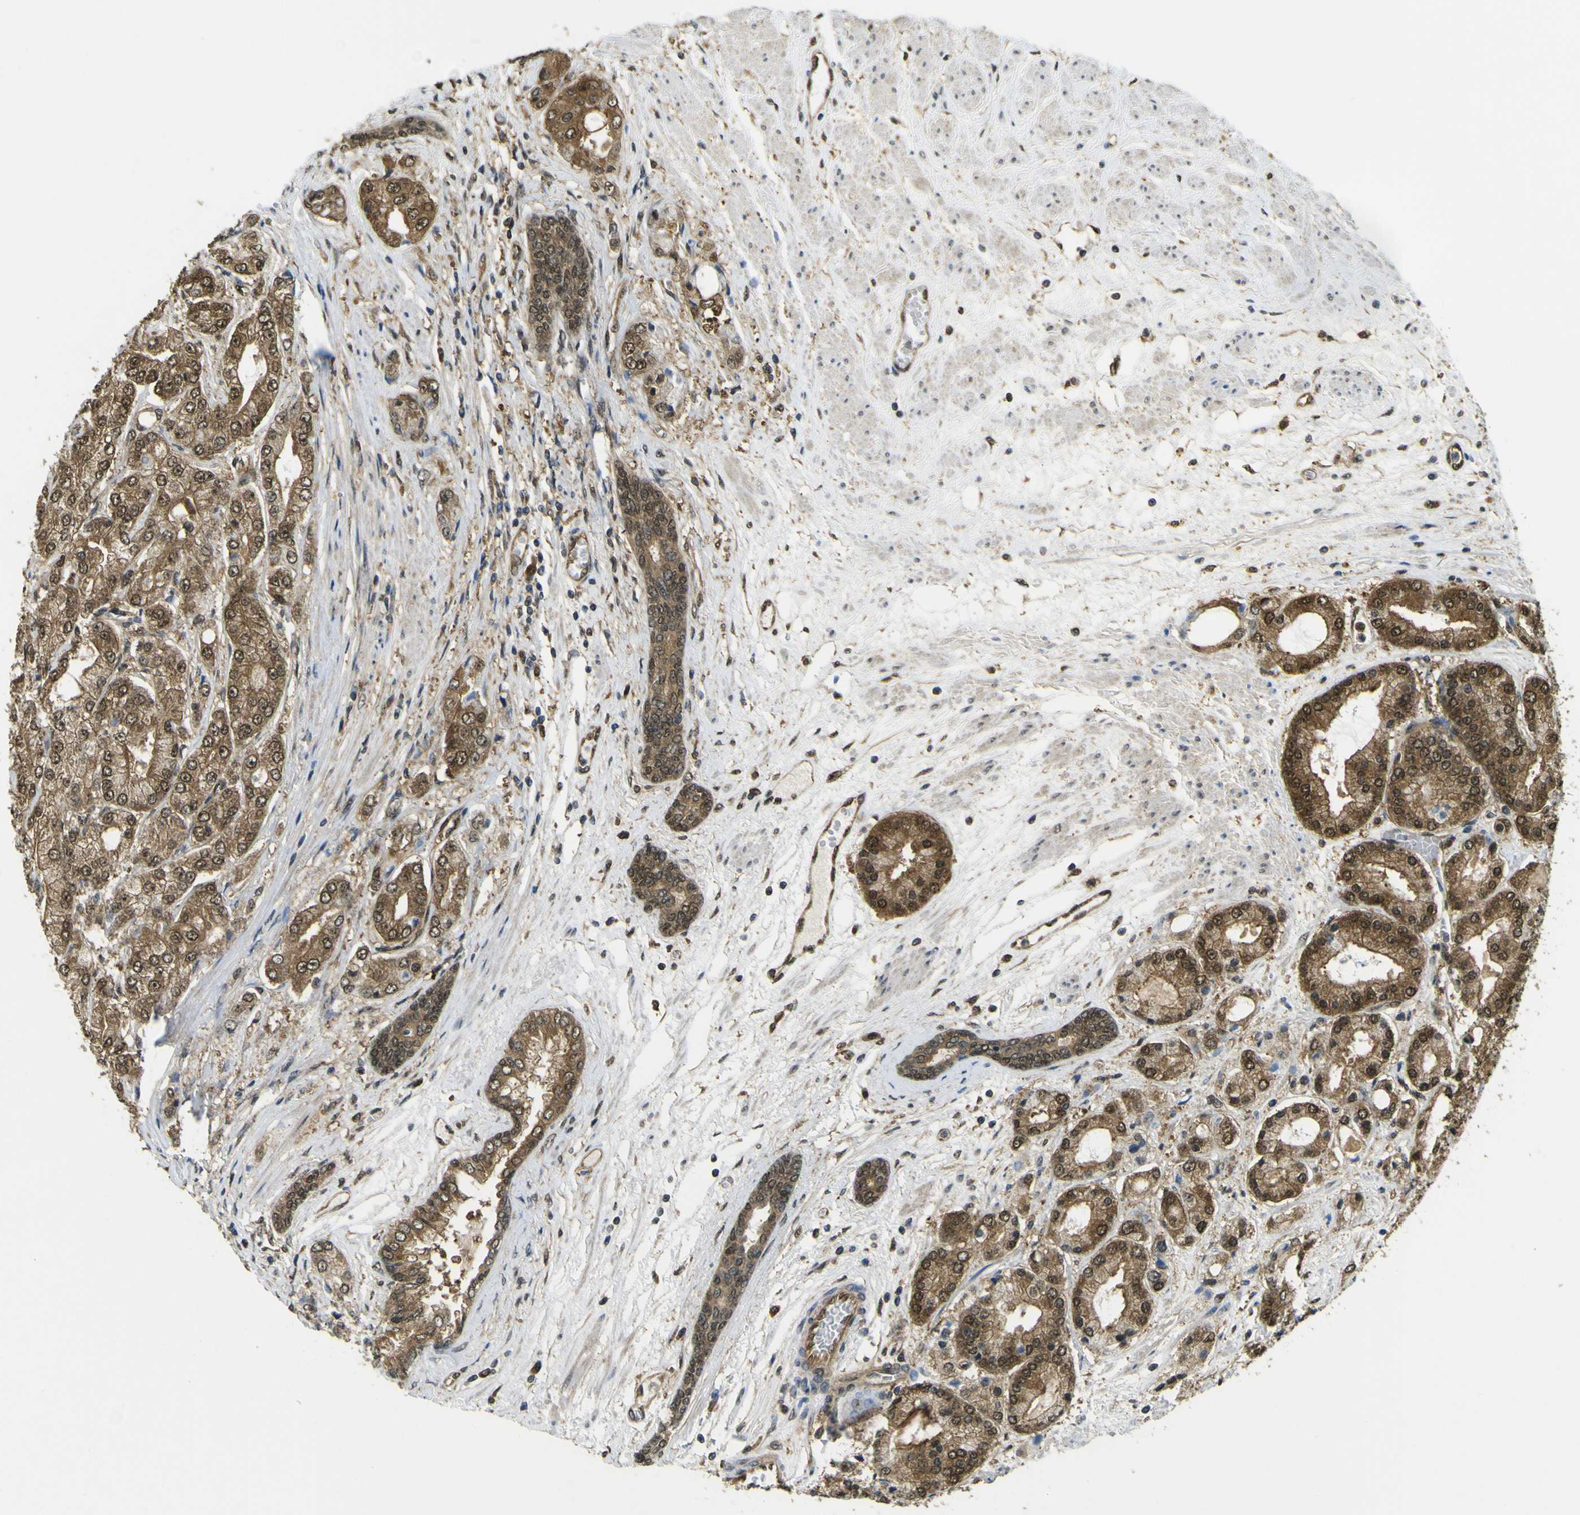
{"staining": {"intensity": "moderate", "quantity": ">75%", "location": "cytoplasmic/membranous,nuclear"}, "tissue": "prostate cancer", "cell_type": "Tumor cells", "image_type": "cancer", "snomed": [{"axis": "morphology", "description": "Adenocarcinoma, High grade"}, {"axis": "topography", "description": "Prostate"}], "caption": "This photomicrograph demonstrates immunohistochemistry staining of human prostate cancer (adenocarcinoma (high-grade)), with medium moderate cytoplasmic/membranous and nuclear staining in about >75% of tumor cells.", "gene": "YWHAG", "patient": {"sex": "male", "age": 59}}